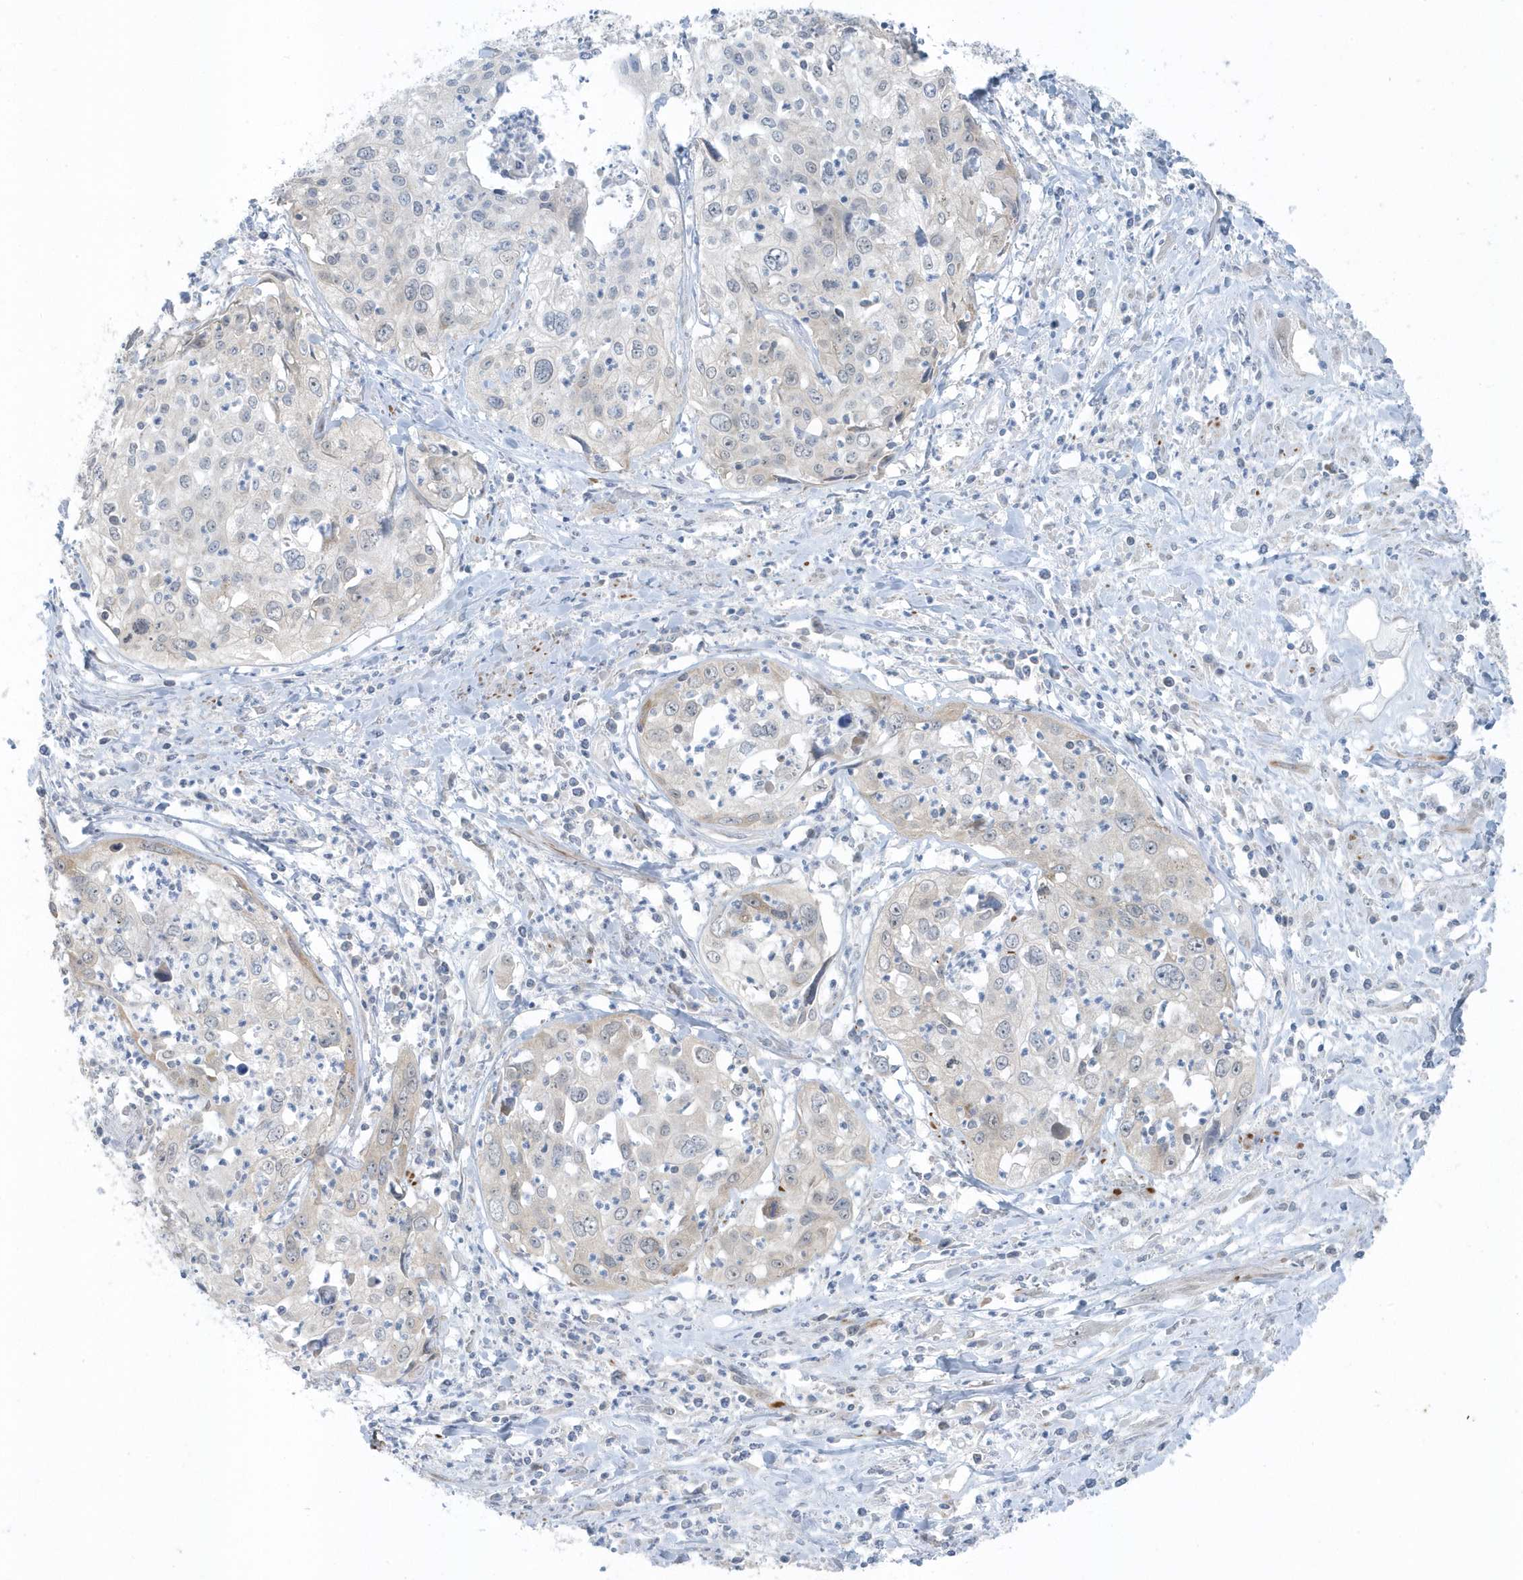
{"staining": {"intensity": "negative", "quantity": "none", "location": "none"}, "tissue": "cervical cancer", "cell_type": "Tumor cells", "image_type": "cancer", "snomed": [{"axis": "morphology", "description": "Squamous cell carcinoma, NOS"}, {"axis": "topography", "description": "Cervix"}], "caption": "Immunohistochemical staining of squamous cell carcinoma (cervical) exhibits no significant positivity in tumor cells. Brightfield microscopy of IHC stained with DAB (brown) and hematoxylin (blue), captured at high magnification.", "gene": "SCN3A", "patient": {"sex": "female", "age": 31}}